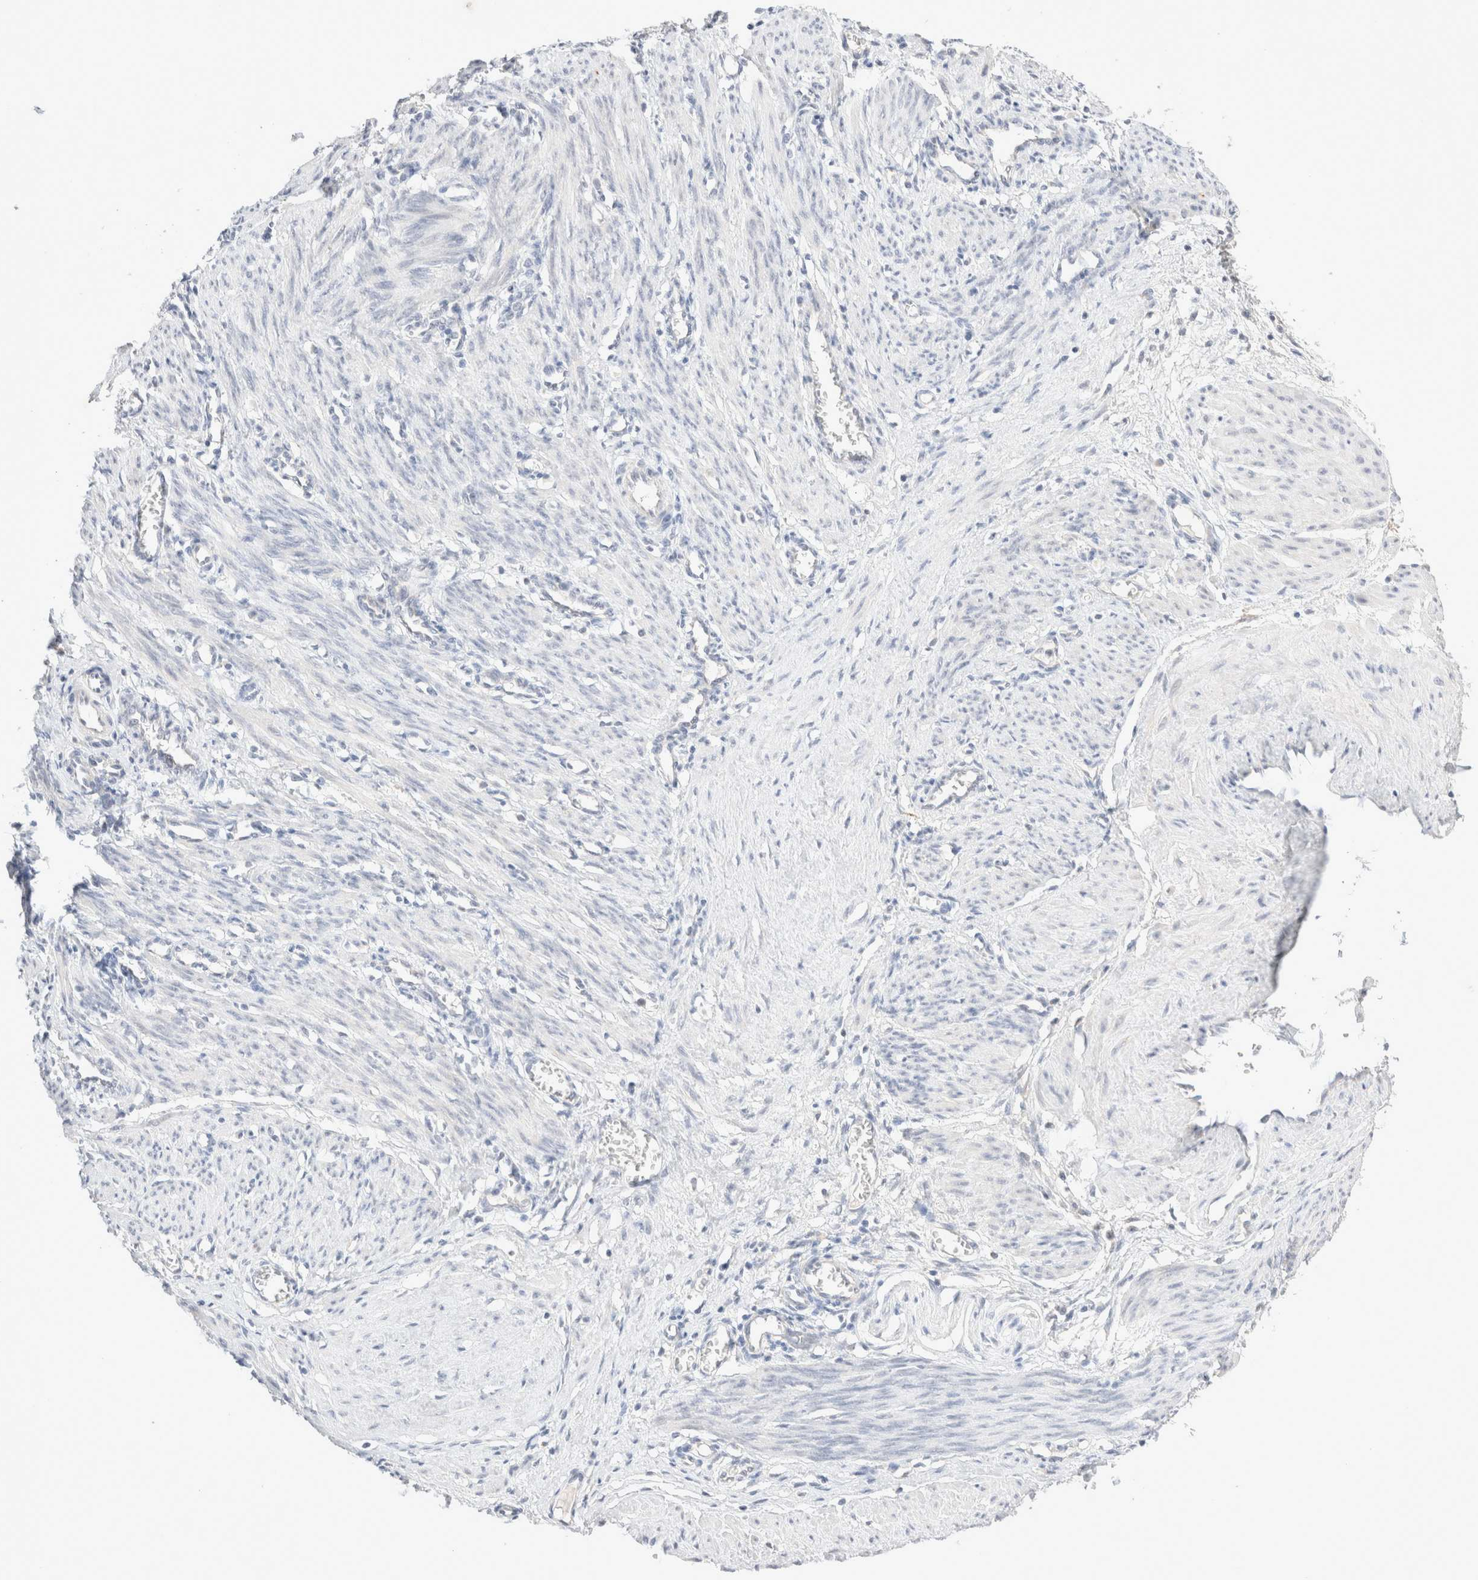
{"staining": {"intensity": "negative", "quantity": "none", "location": "none"}, "tissue": "smooth muscle", "cell_type": "Smooth muscle cells", "image_type": "normal", "snomed": [{"axis": "morphology", "description": "Normal tissue, NOS"}, {"axis": "topography", "description": "Endometrium"}], "caption": "The micrograph reveals no staining of smooth muscle cells in benign smooth muscle.", "gene": "SPATA20", "patient": {"sex": "female", "age": 33}}